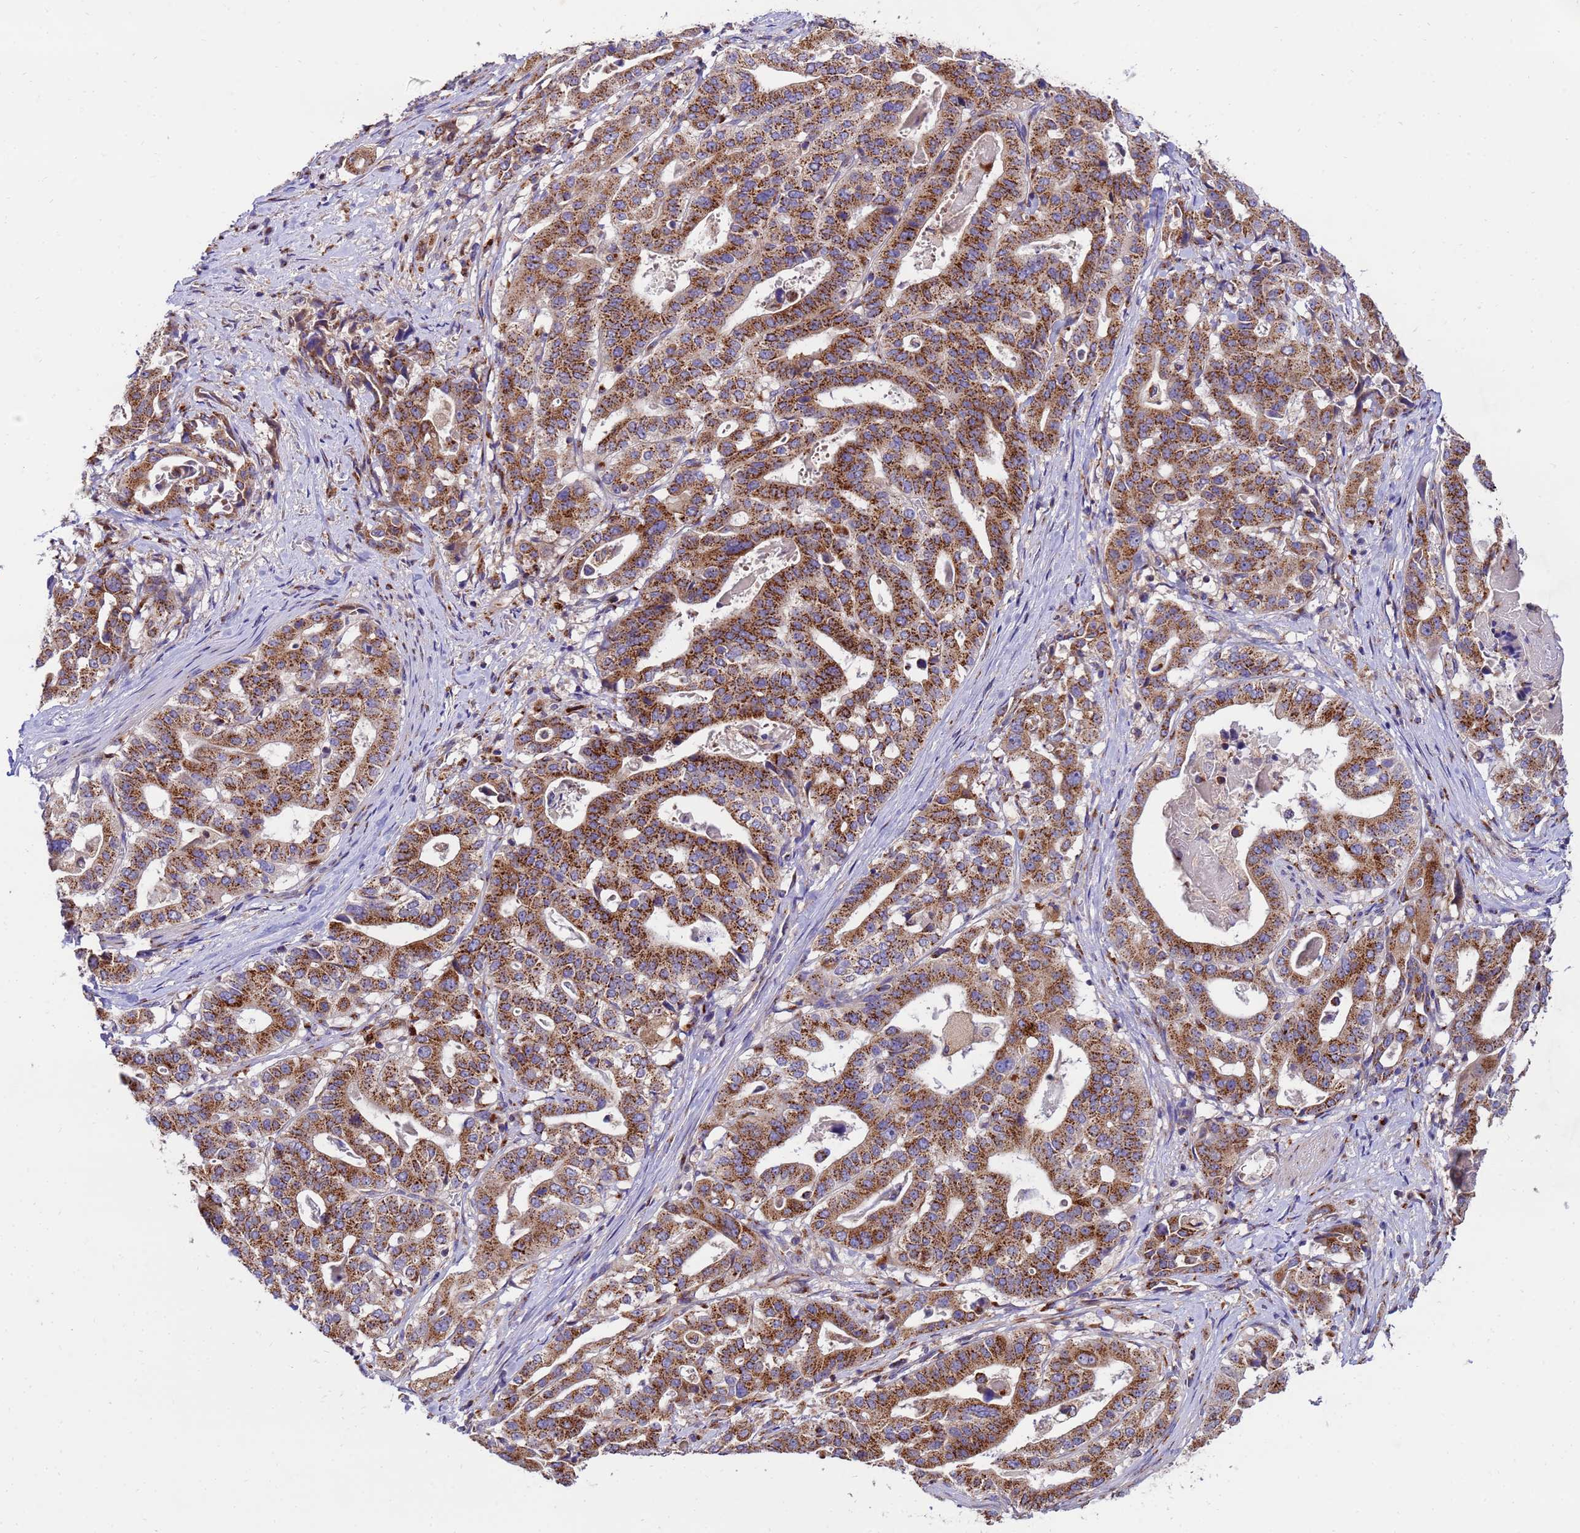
{"staining": {"intensity": "strong", "quantity": ">75%", "location": "cytoplasmic/membranous"}, "tissue": "stomach cancer", "cell_type": "Tumor cells", "image_type": "cancer", "snomed": [{"axis": "morphology", "description": "Adenocarcinoma, NOS"}, {"axis": "topography", "description": "Stomach"}], "caption": "An image of stomach cancer (adenocarcinoma) stained for a protein reveals strong cytoplasmic/membranous brown staining in tumor cells.", "gene": "HPS3", "patient": {"sex": "male", "age": 48}}